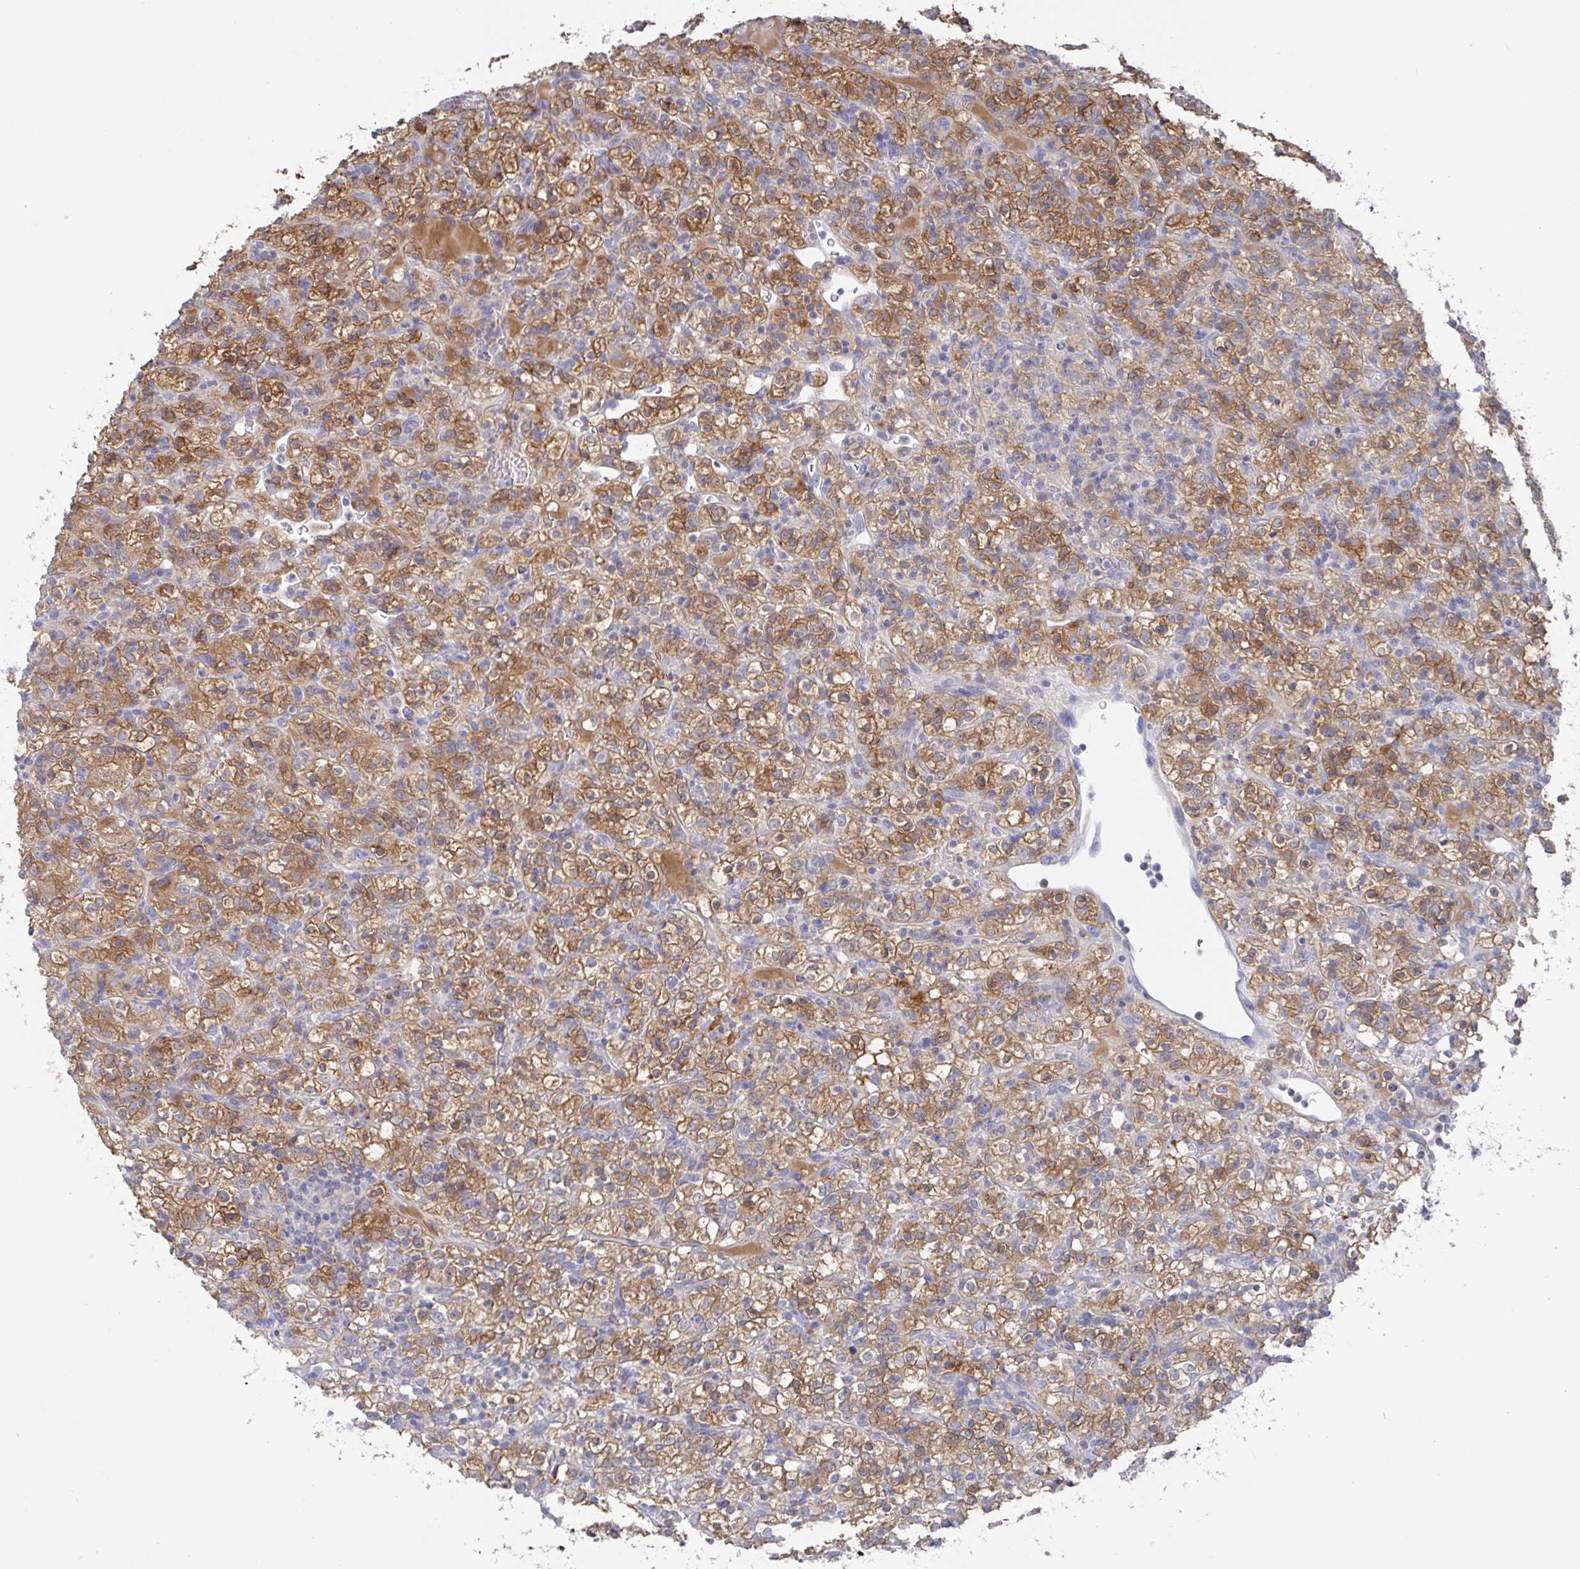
{"staining": {"intensity": "moderate", "quantity": ">75%", "location": "cytoplasmic/membranous"}, "tissue": "renal cancer", "cell_type": "Tumor cells", "image_type": "cancer", "snomed": [{"axis": "morphology", "description": "Normal tissue, NOS"}, {"axis": "morphology", "description": "Adenocarcinoma, NOS"}, {"axis": "topography", "description": "Kidney"}], "caption": "Human adenocarcinoma (renal) stained for a protein (brown) demonstrates moderate cytoplasmic/membranous positive expression in approximately >75% of tumor cells.", "gene": "GPR148", "patient": {"sex": "female", "age": 72}}